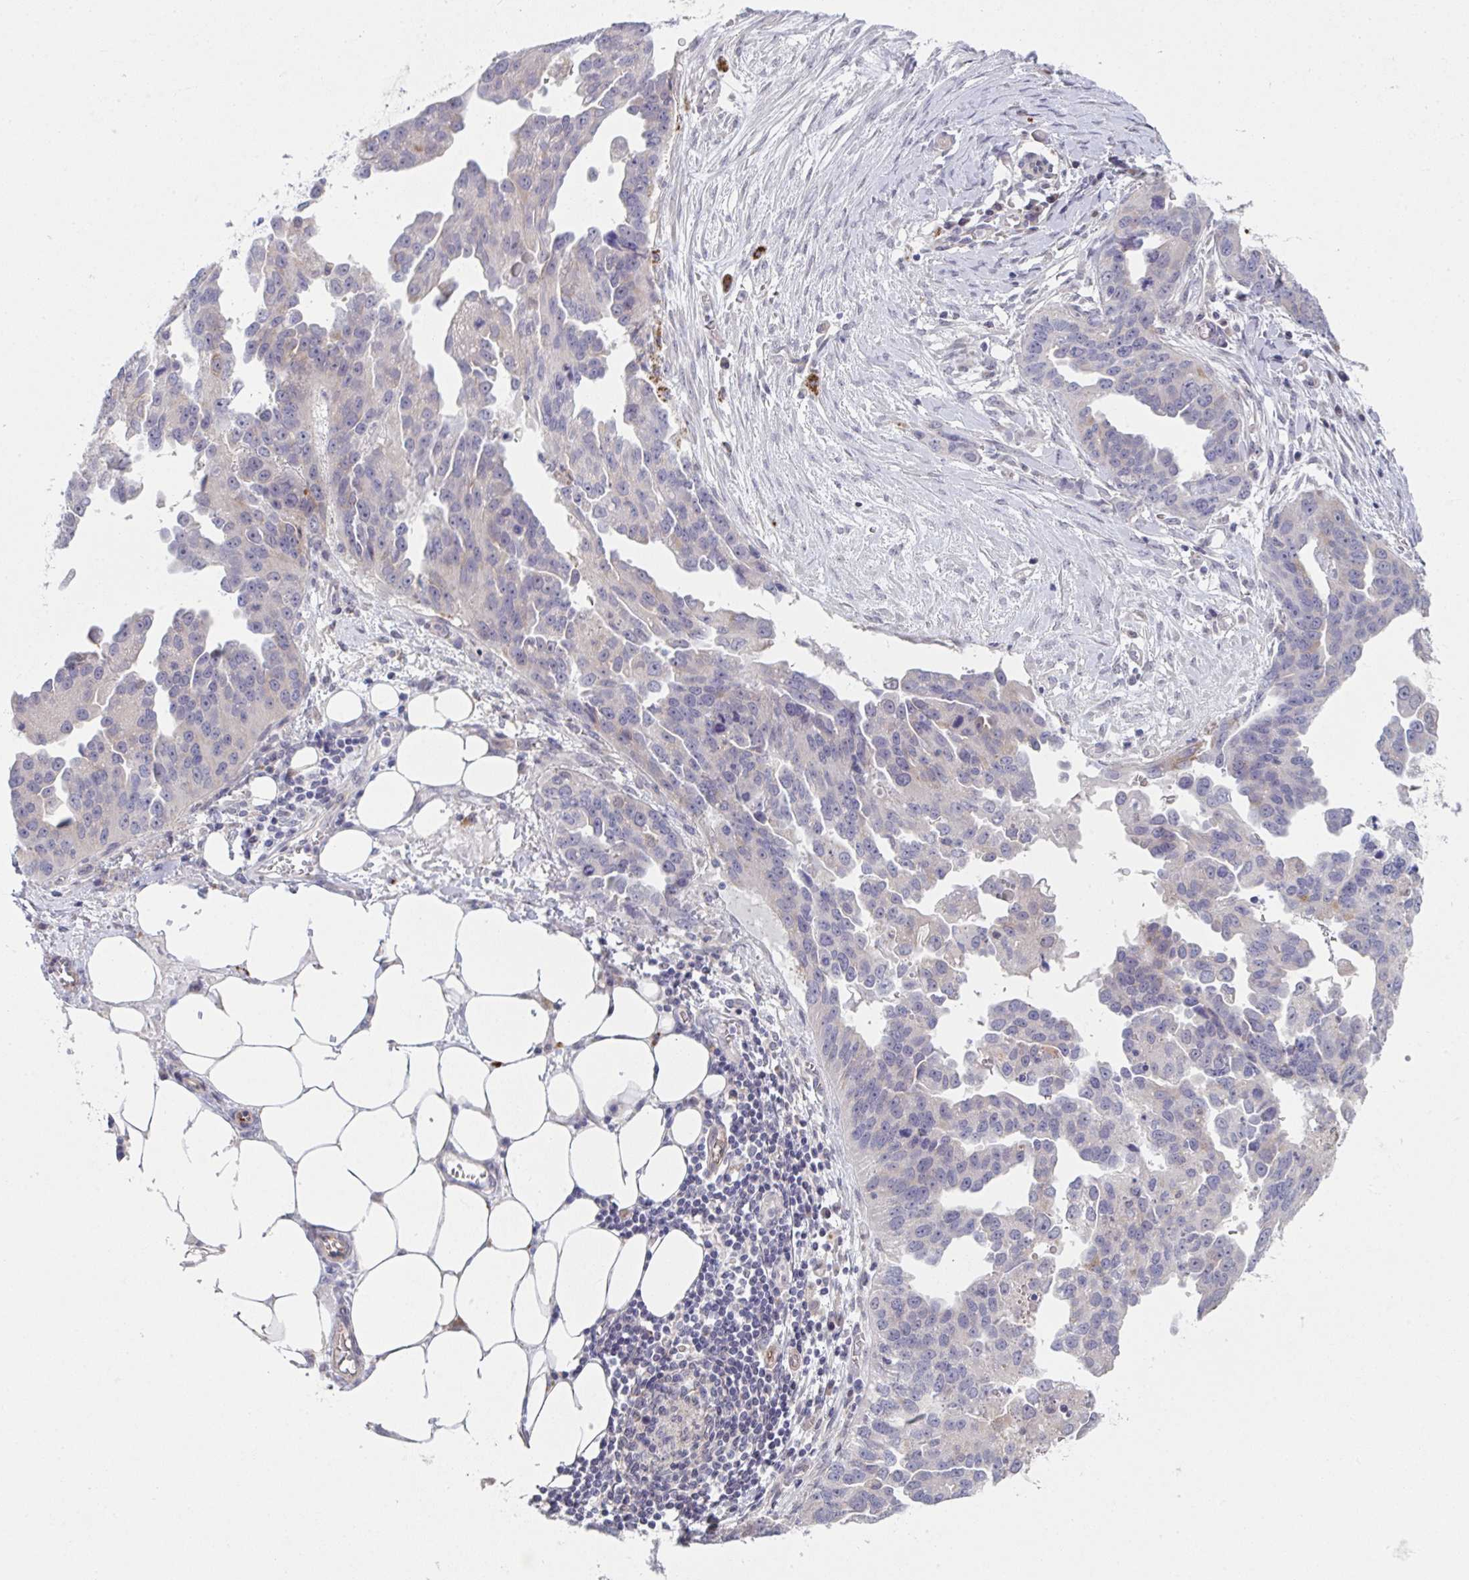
{"staining": {"intensity": "negative", "quantity": "none", "location": "none"}, "tissue": "ovarian cancer", "cell_type": "Tumor cells", "image_type": "cancer", "snomed": [{"axis": "morphology", "description": "Cystadenocarcinoma, serous, NOS"}, {"axis": "topography", "description": "Ovary"}], "caption": "Immunohistochemistry (IHC) image of human ovarian serous cystadenocarcinoma stained for a protein (brown), which shows no positivity in tumor cells.", "gene": "VWDE", "patient": {"sex": "female", "age": 75}}